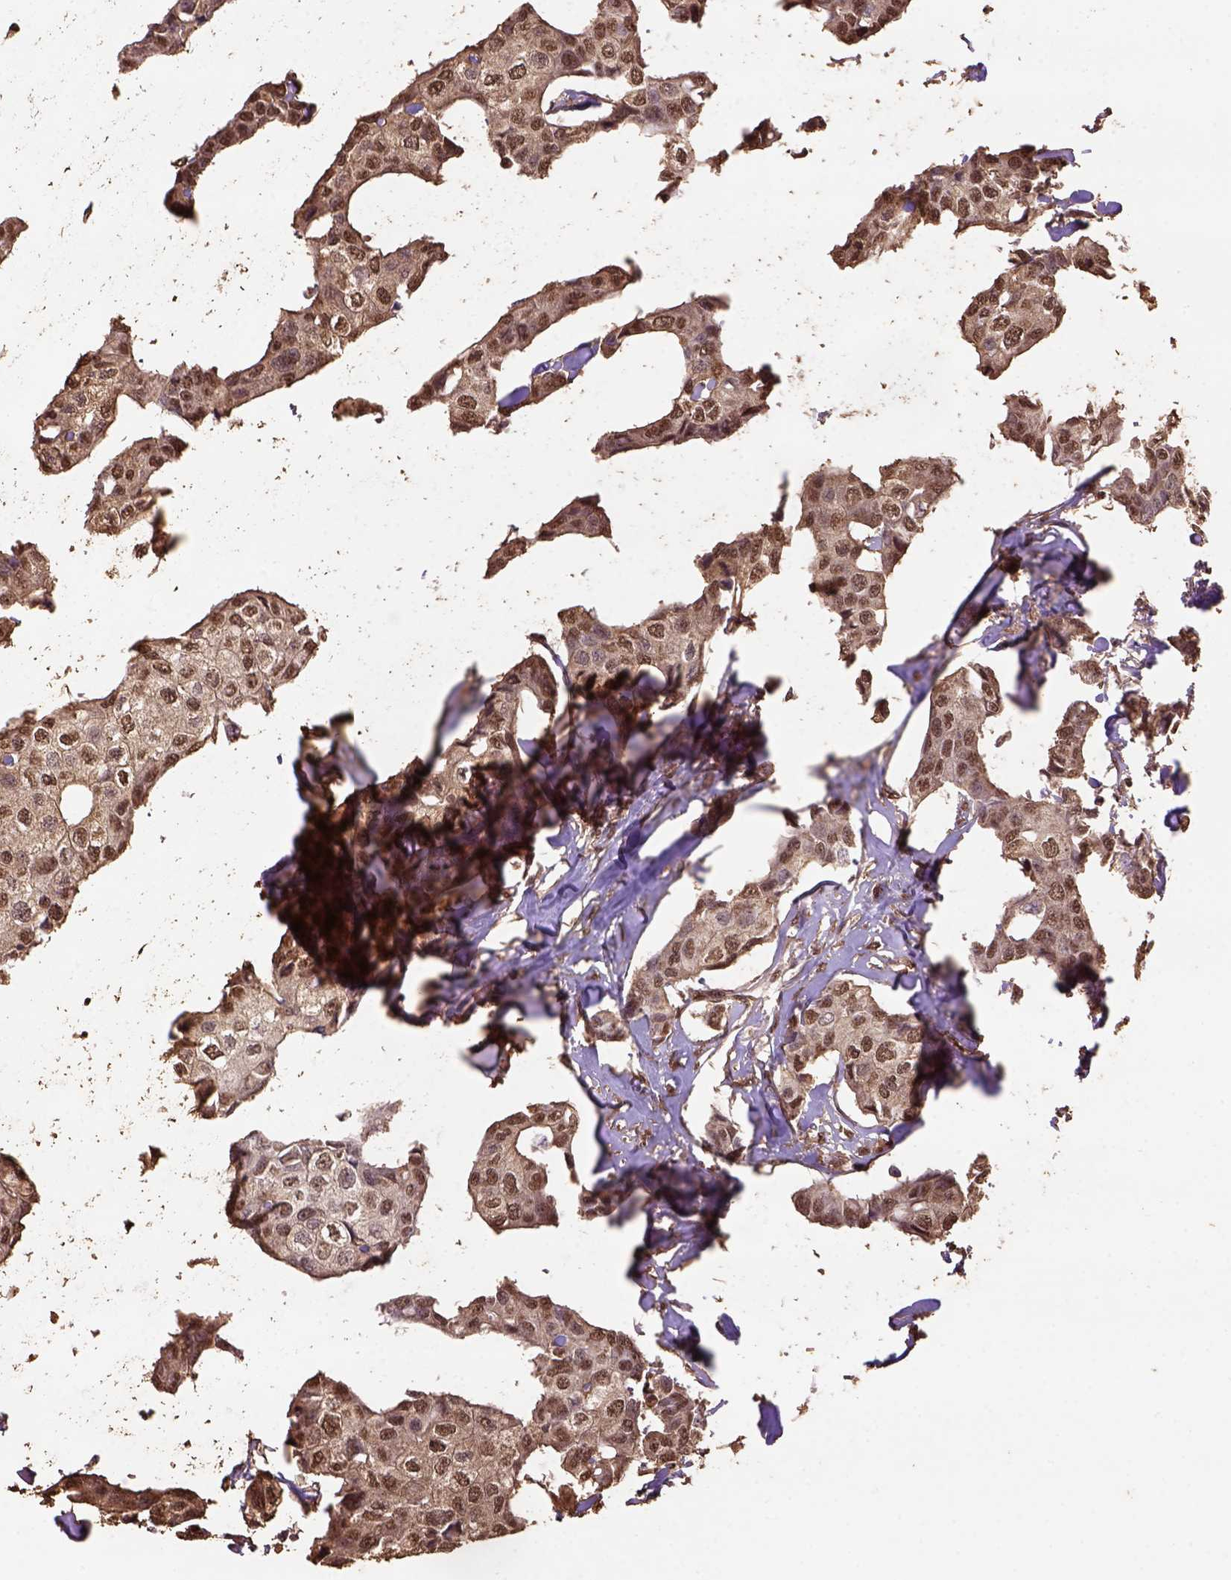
{"staining": {"intensity": "moderate", "quantity": ">75%", "location": "nuclear"}, "tissue": "breast cancer", "cell_type": "Tumor cells", "image_type": "cancer", "snomed": [{"axis": "morphology", "description": "Duct carcinoma"}, {"axis": "topography", "description": "Breast"}], "caption": "Moderate nuclear protein expression is identified in about >75% of tumor cells in breast cancer.", "gene": "CSTF2T", "patient": {"sex": "female", "age": 80}}